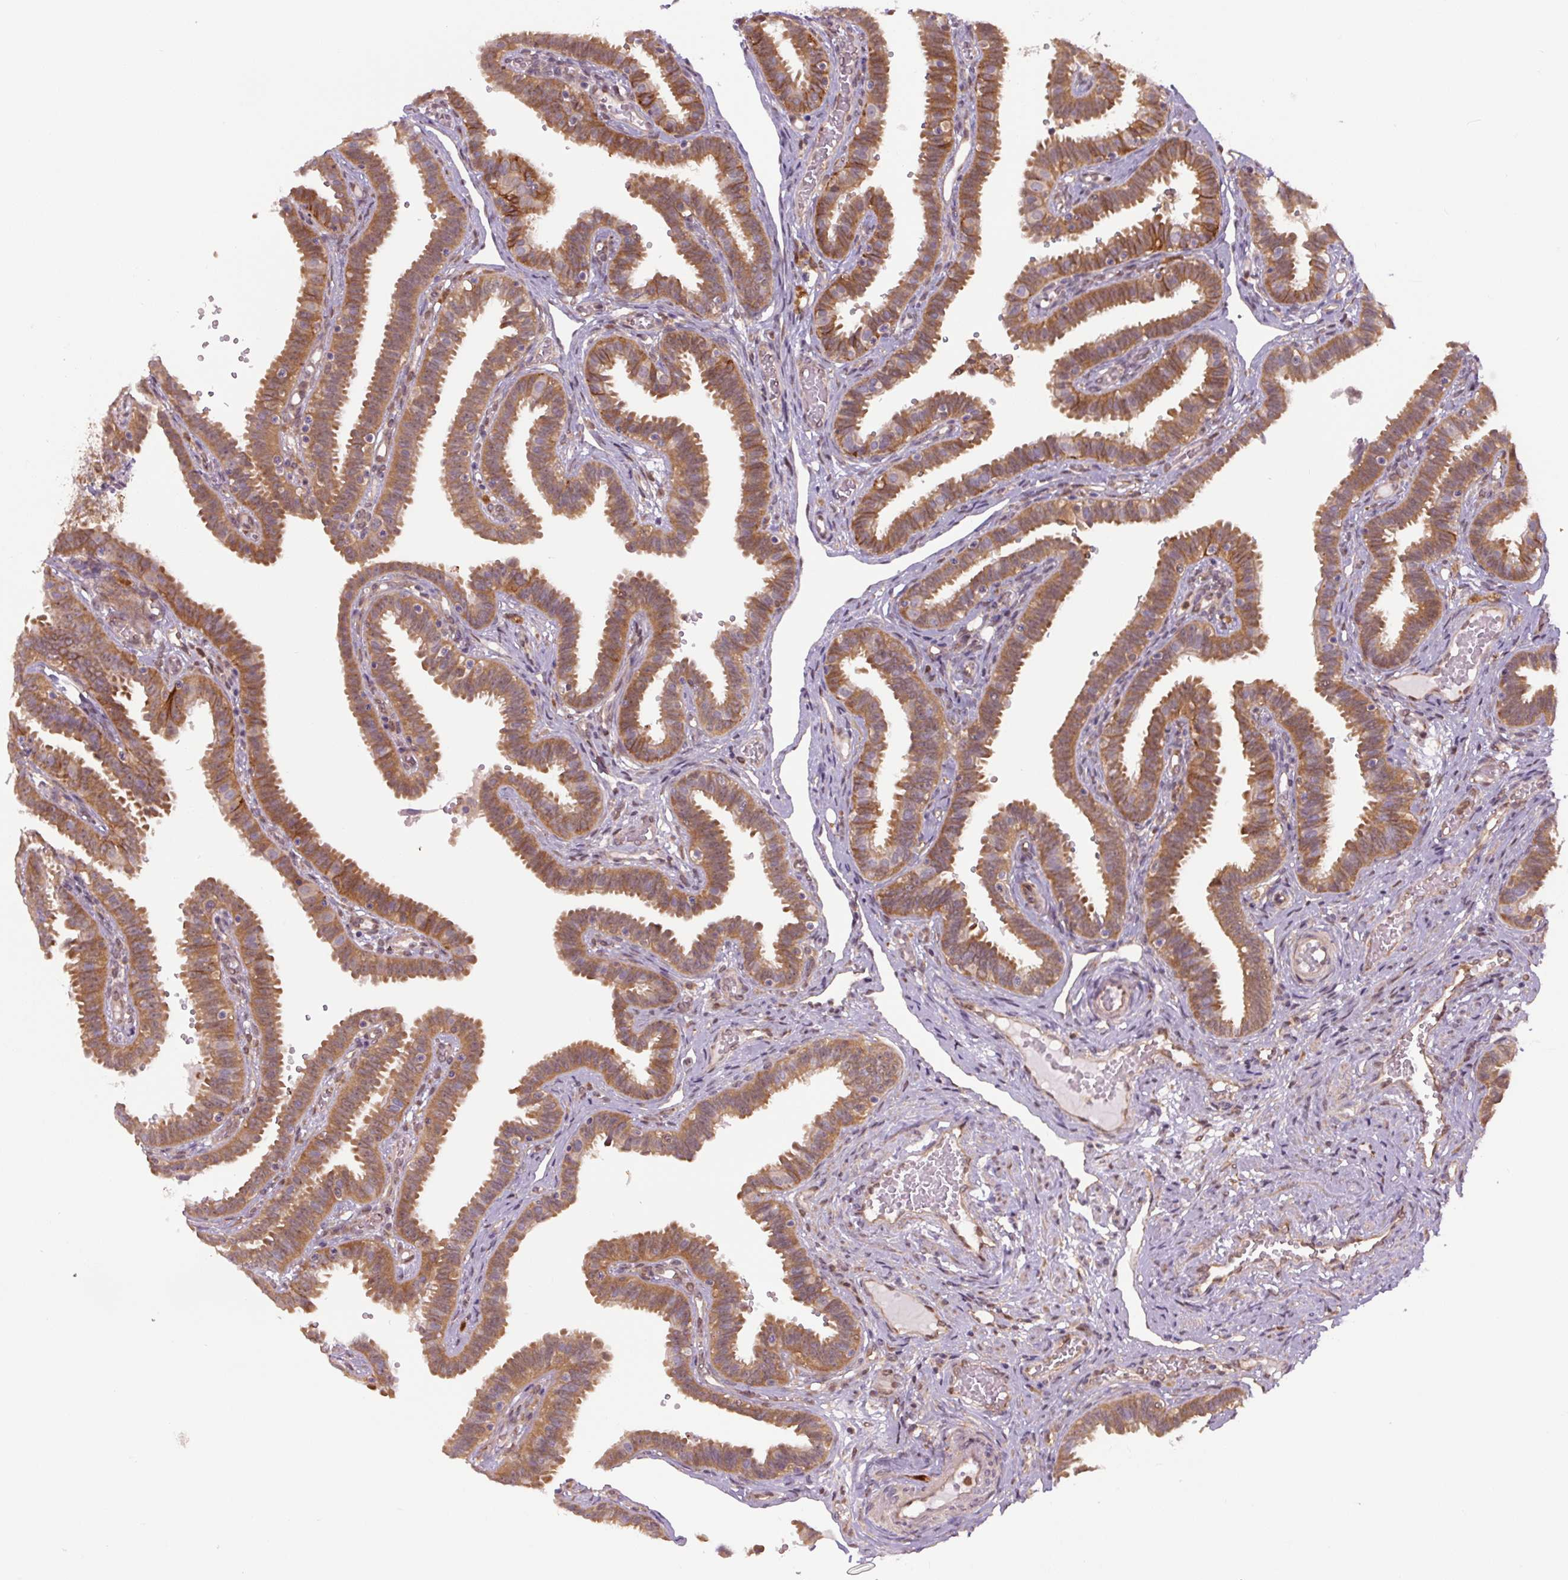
{"staining": {"intensity": "moderate", "quantity": ">75%", "location": "cytoplasmic/membranous"}, "tissue": "fallopian tube", "cell_type": "Glandular cells", "image_type": "normal", "snomed": [{"axis": "morphology", "description": "Normal tissue, NOS"}, {"axis": "topography", "description": "Fallopian tube"}], "caption": "Benign fallopian tube exhibits moderate cytoplasmic/membranous staining in approximately >75% of glandular cells.", "gene": "ZSWIM7", "patient": {"sex": "female", "age": 37}}